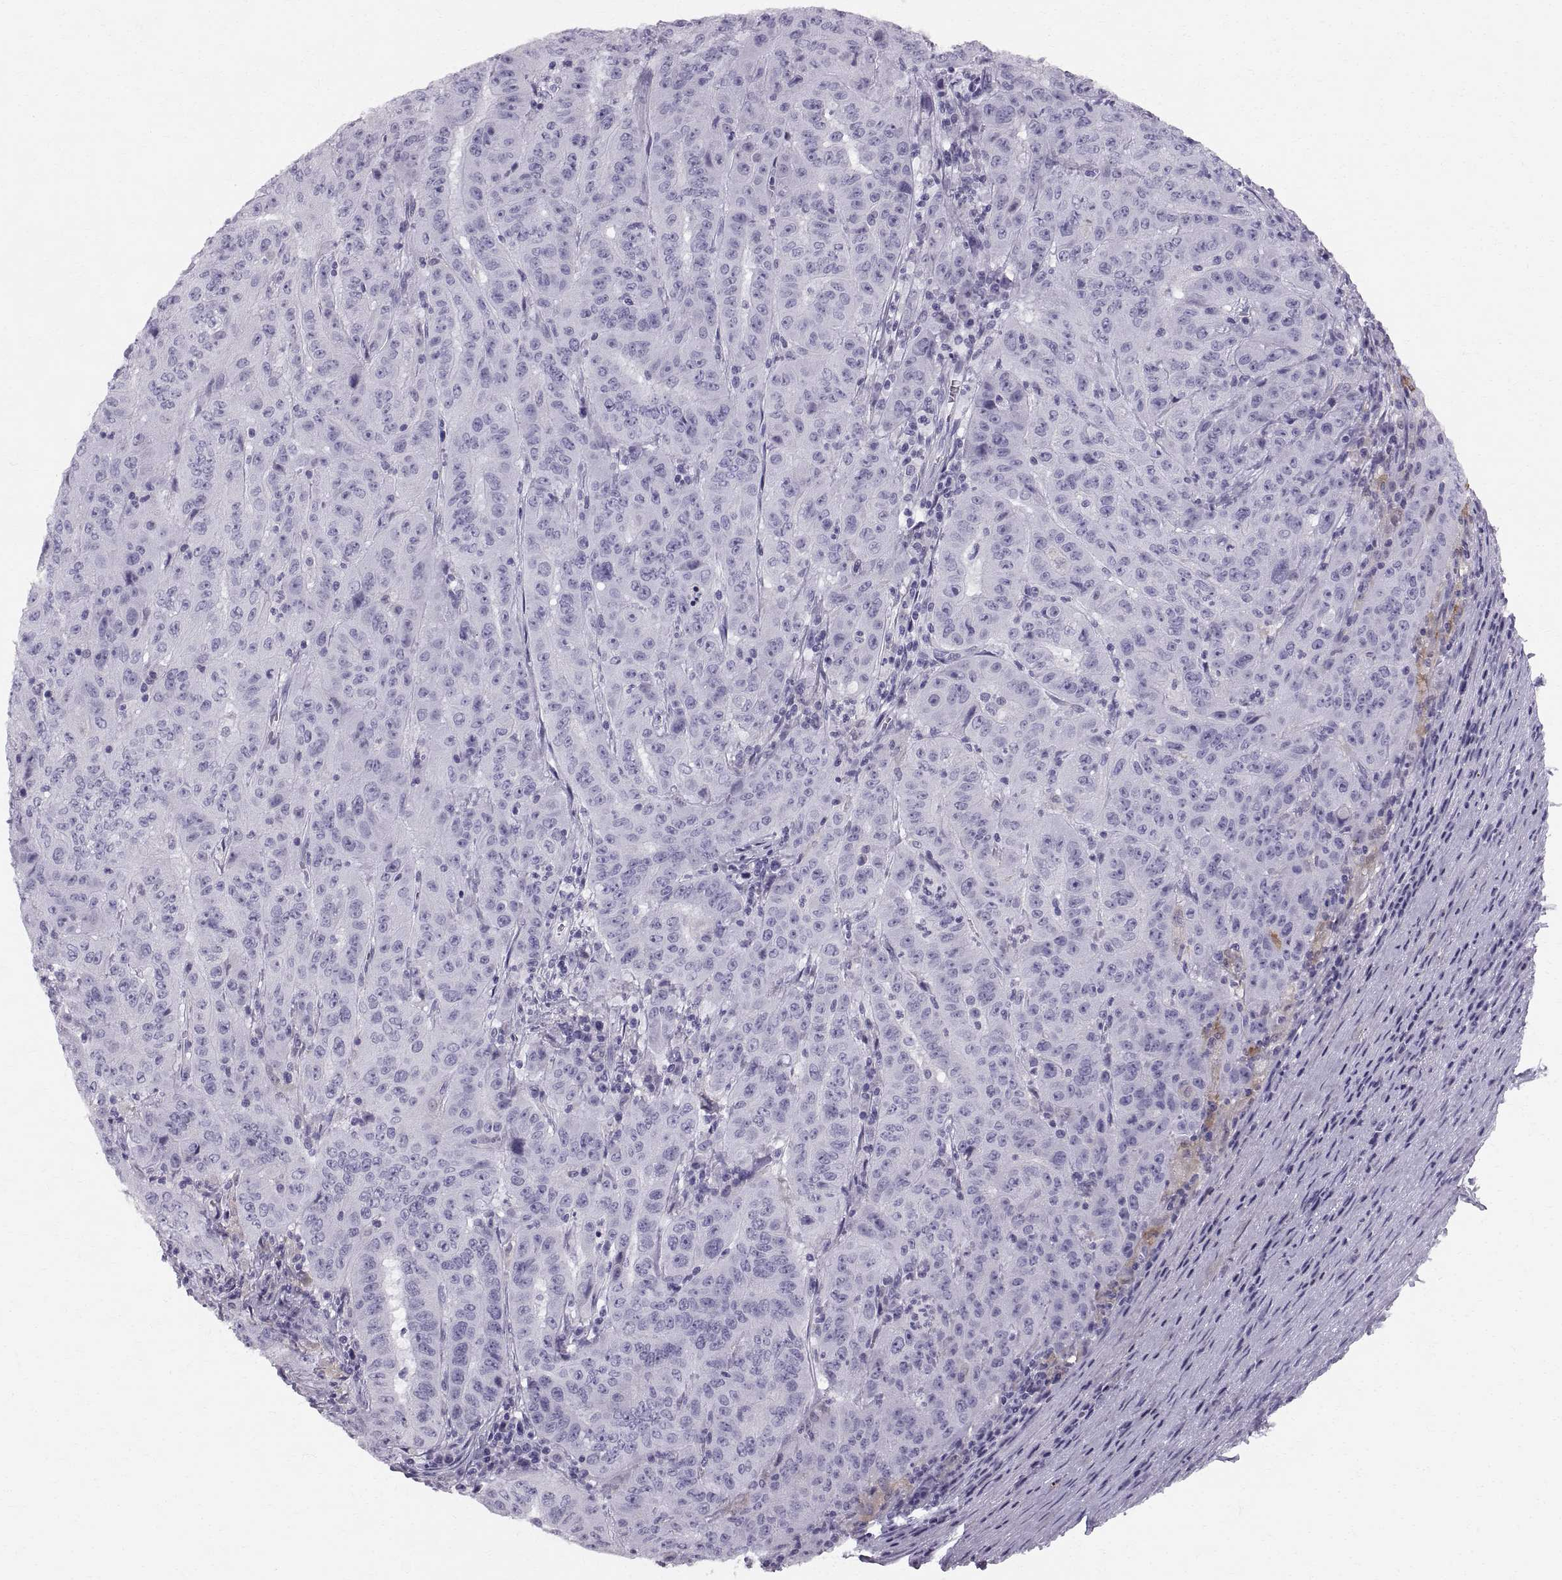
{"staining": {"intensity": "negative", "quantity": "none", "location": "none"}, "tissue": "pancreatic cancer", "cell_type": "Tumor cells", "image_type": "cancer", "snomed": [{"axis": "morphology", "description": "Adenocarcinoma, NOS"}, {"axis": "topography", "description": "Pancreas"}], "caption": "Human adenocarcinoma (pancreatic) stained for a protein using immunohistochemistry shows no positivity in tumor cells.", "gene": "SLC22A6", "patient": {"sex": "male", "age": 63}}